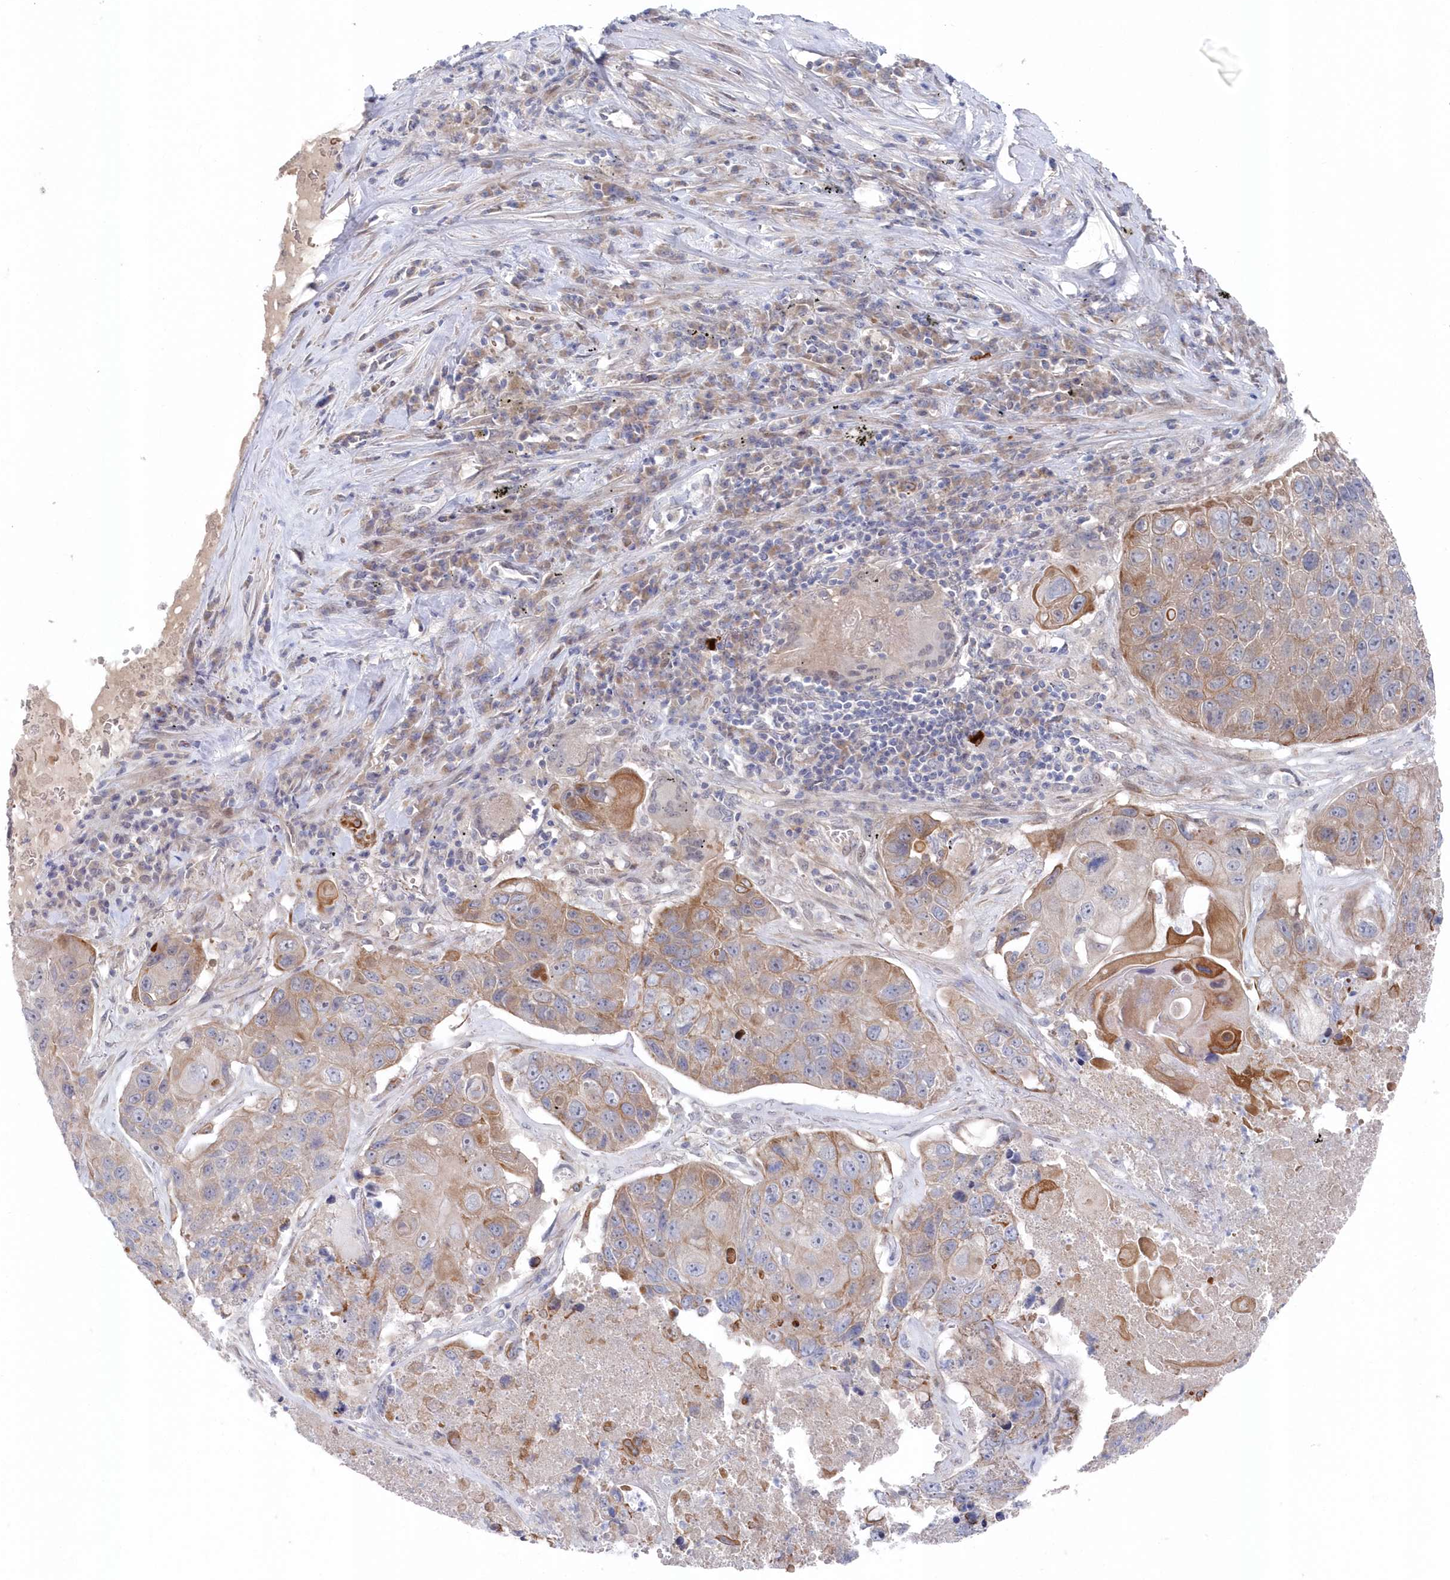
{"staining": {"intensity": "moderate", "quantity": "<25%", "location": "cytoplasmic/membranous"}, "tissue": "lung cancer", "cell_type": "Tumor cells", "image_type": "cancer", "snomed": [{"axis": "morphology", "description": "Squamous cell carcinoma, NOS"}, {"axis": "topography", "description": "Lung"}], "caption": "Lung cancer (squamous cell carcinoma) stained for a protein shows moderate cytoplasmic/membranous positivity in tumor cells. Using DAB (brown) and hematoxylin (blue) stains, captured at high magnification using brightfield microscopy.", "gene": "KIAA1586", "patient": {"sex": "male", "age": 61}}